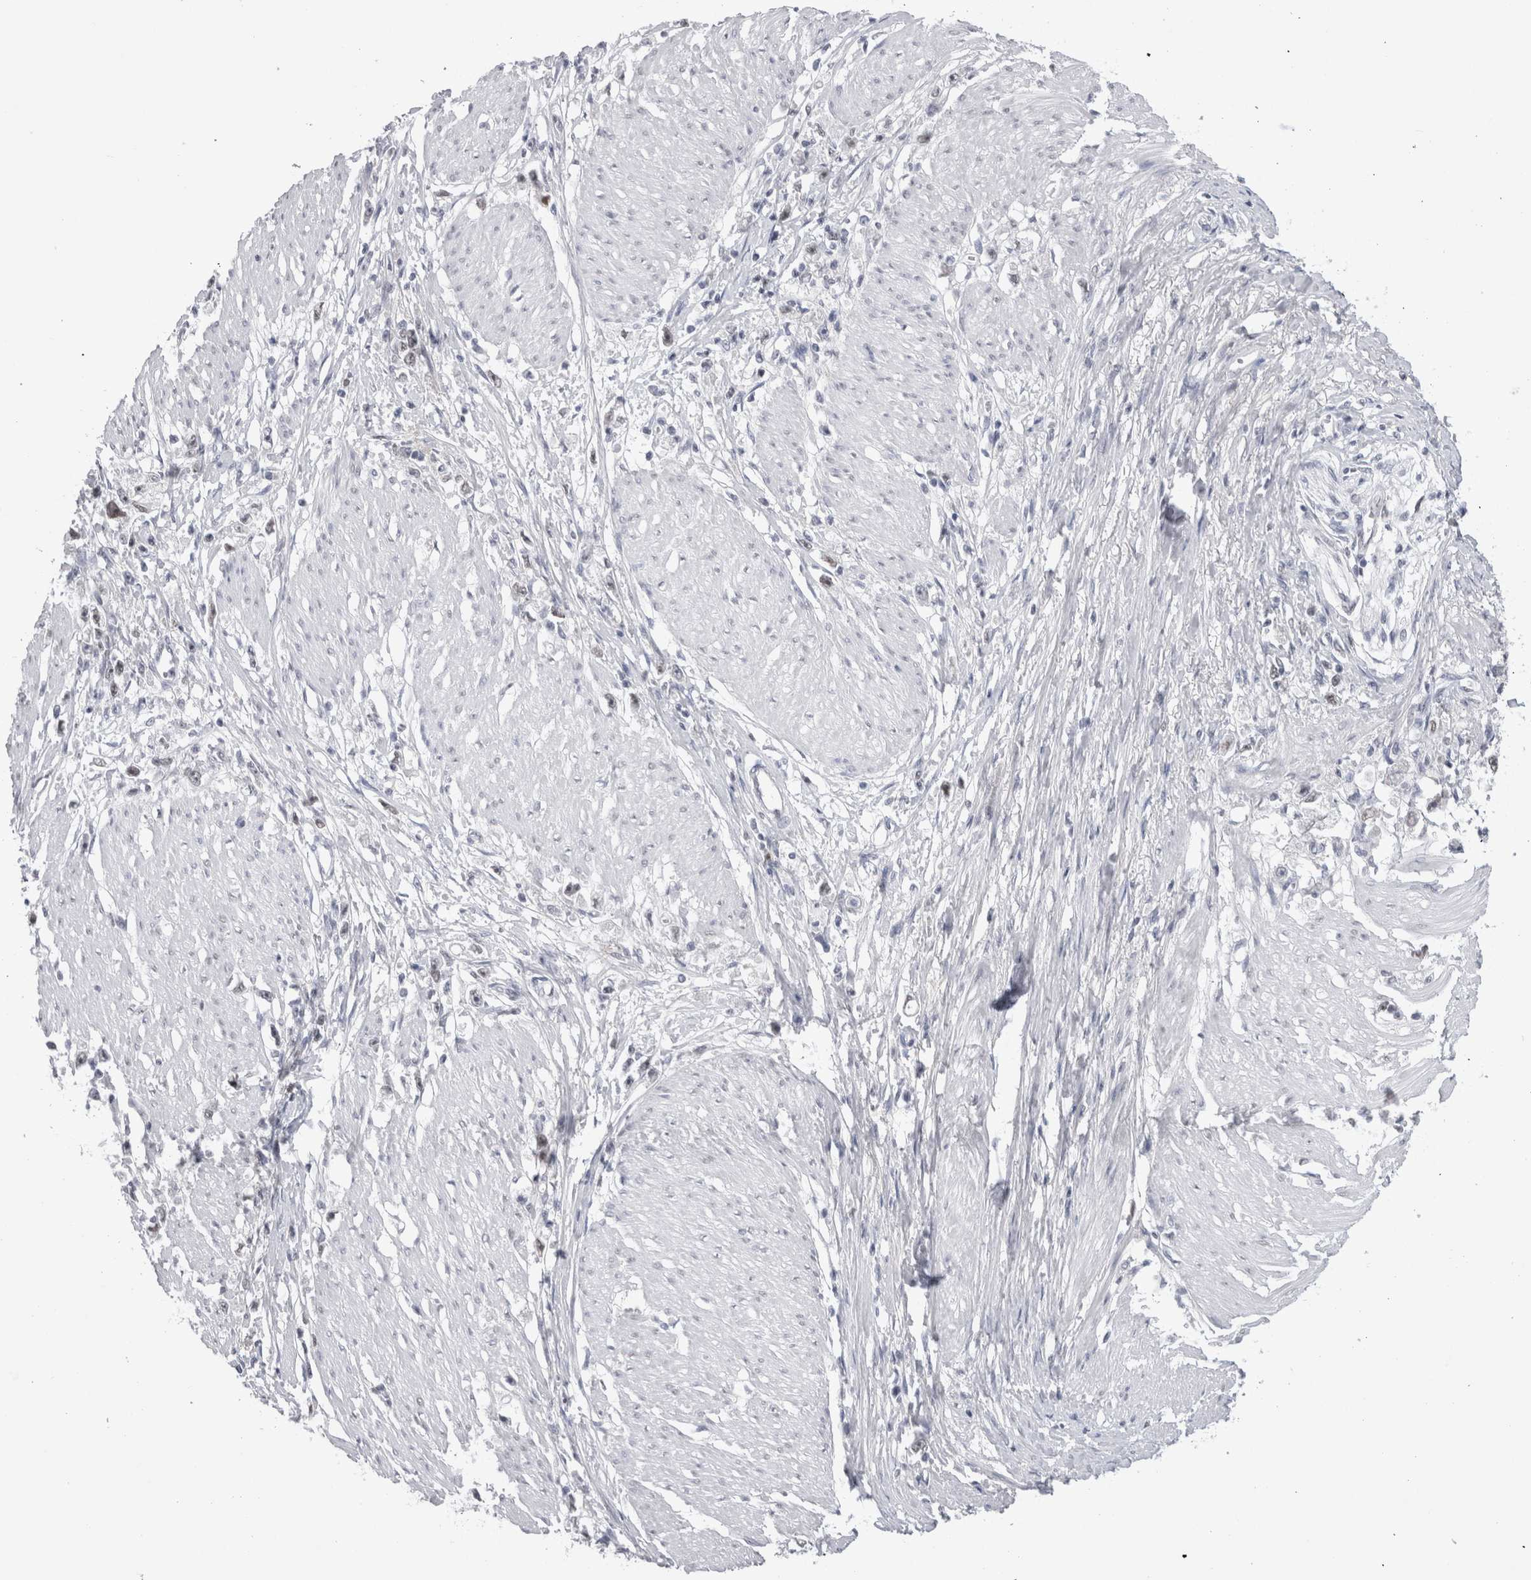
{"staining": {"intensity": "negative", "quantity": "none", "location": "none"}, "tissue": "stomach cancer", "cell_type": "Tumor cells", "image_type": "cancer", "snomed": [{"axis": "morphology", "description": "Adenocarcinoma, NOS"}, {"axis": "topography", "description": "Stomach"}], "caption": "Tumor cells show no significant protein expression in adenocarcinoma (stomach). (Brightfield microscopy of DAB (3,3'-diaminobenzidine) immunohistochemistry (IHC) at high magnification).", "gene": "API5", "patient": {"sex": "female", "age": 59}}